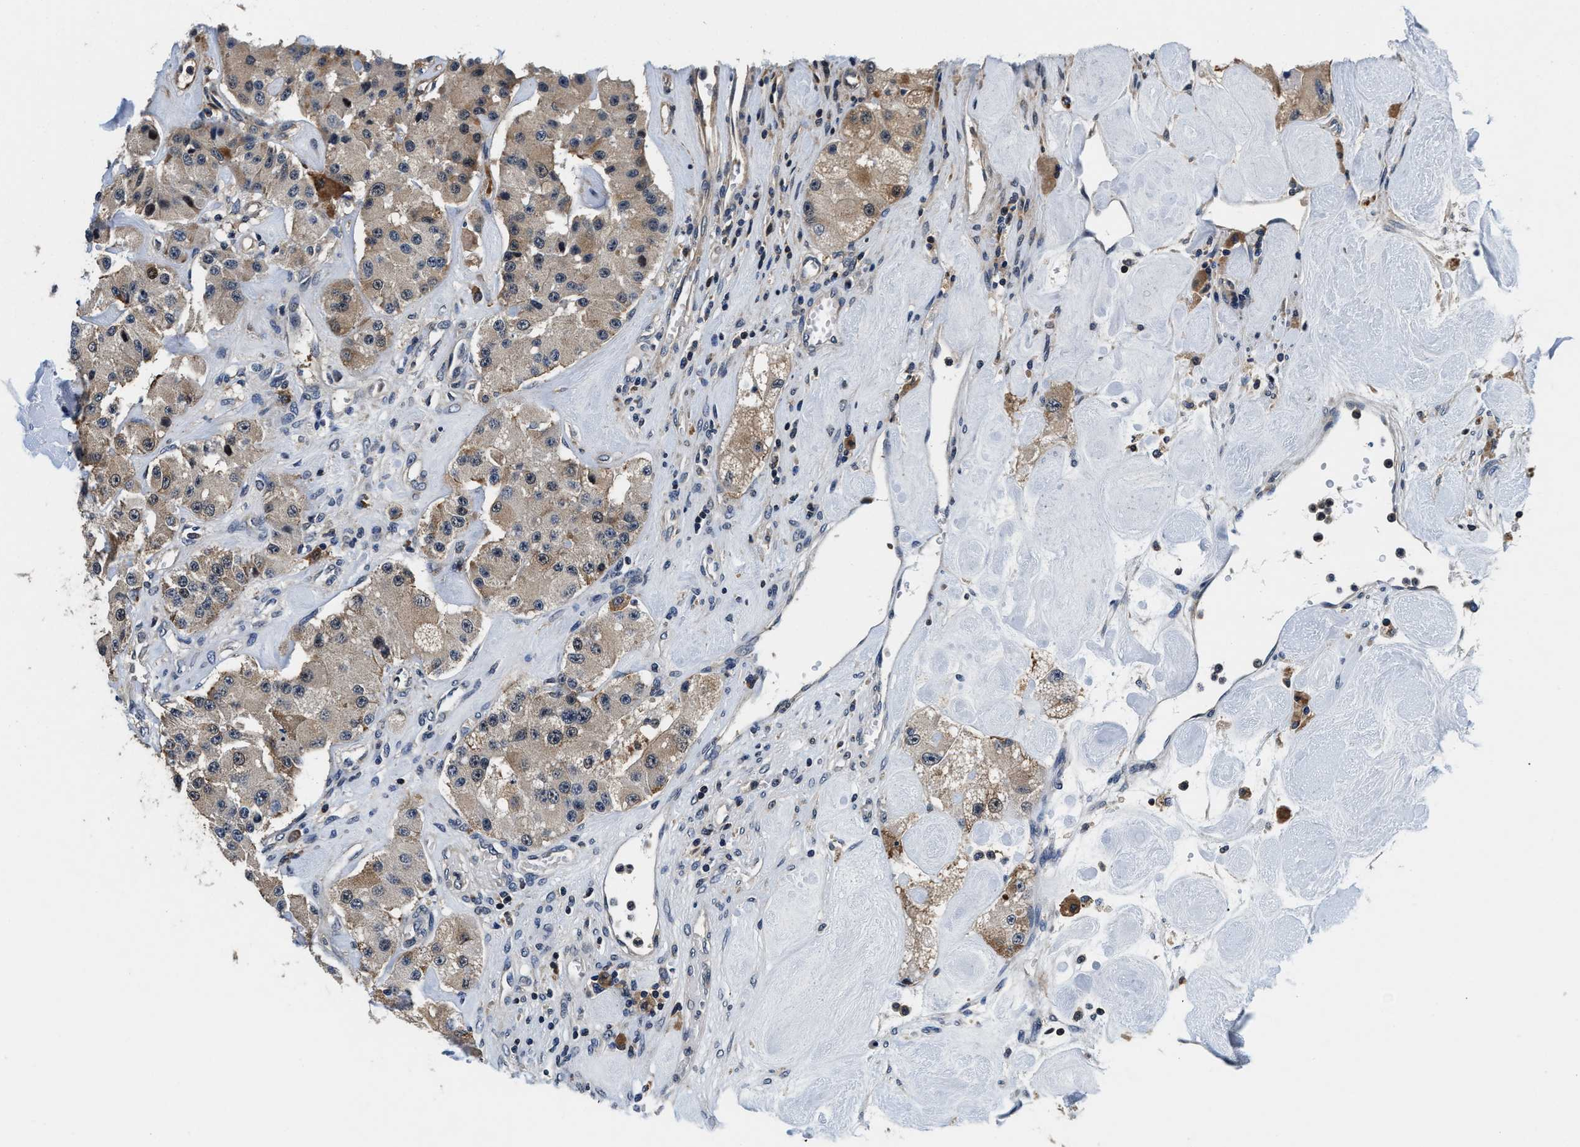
{"staining": {"intensity": "weak", "quantity": "25%-75%", "location": "cytoplasmic/membranous"}, "tissue": "carcinoid", "cell_type": "Tumor cells", "image_type": "cancer", "snomed": [{"axis": "morphology", "description": "Carcinoid, malignant, NOS"}, {"axis": "topography", "description": "Pancreas"}], "caption": "Immunohistochemical staining of carcinoid shows low levels of weak cytoplasmic/membranous protein expression in approximately 25%-75% of tumor cells.", "gene": "PHPT1", "patient": {"sex": "male", "age": 41}}